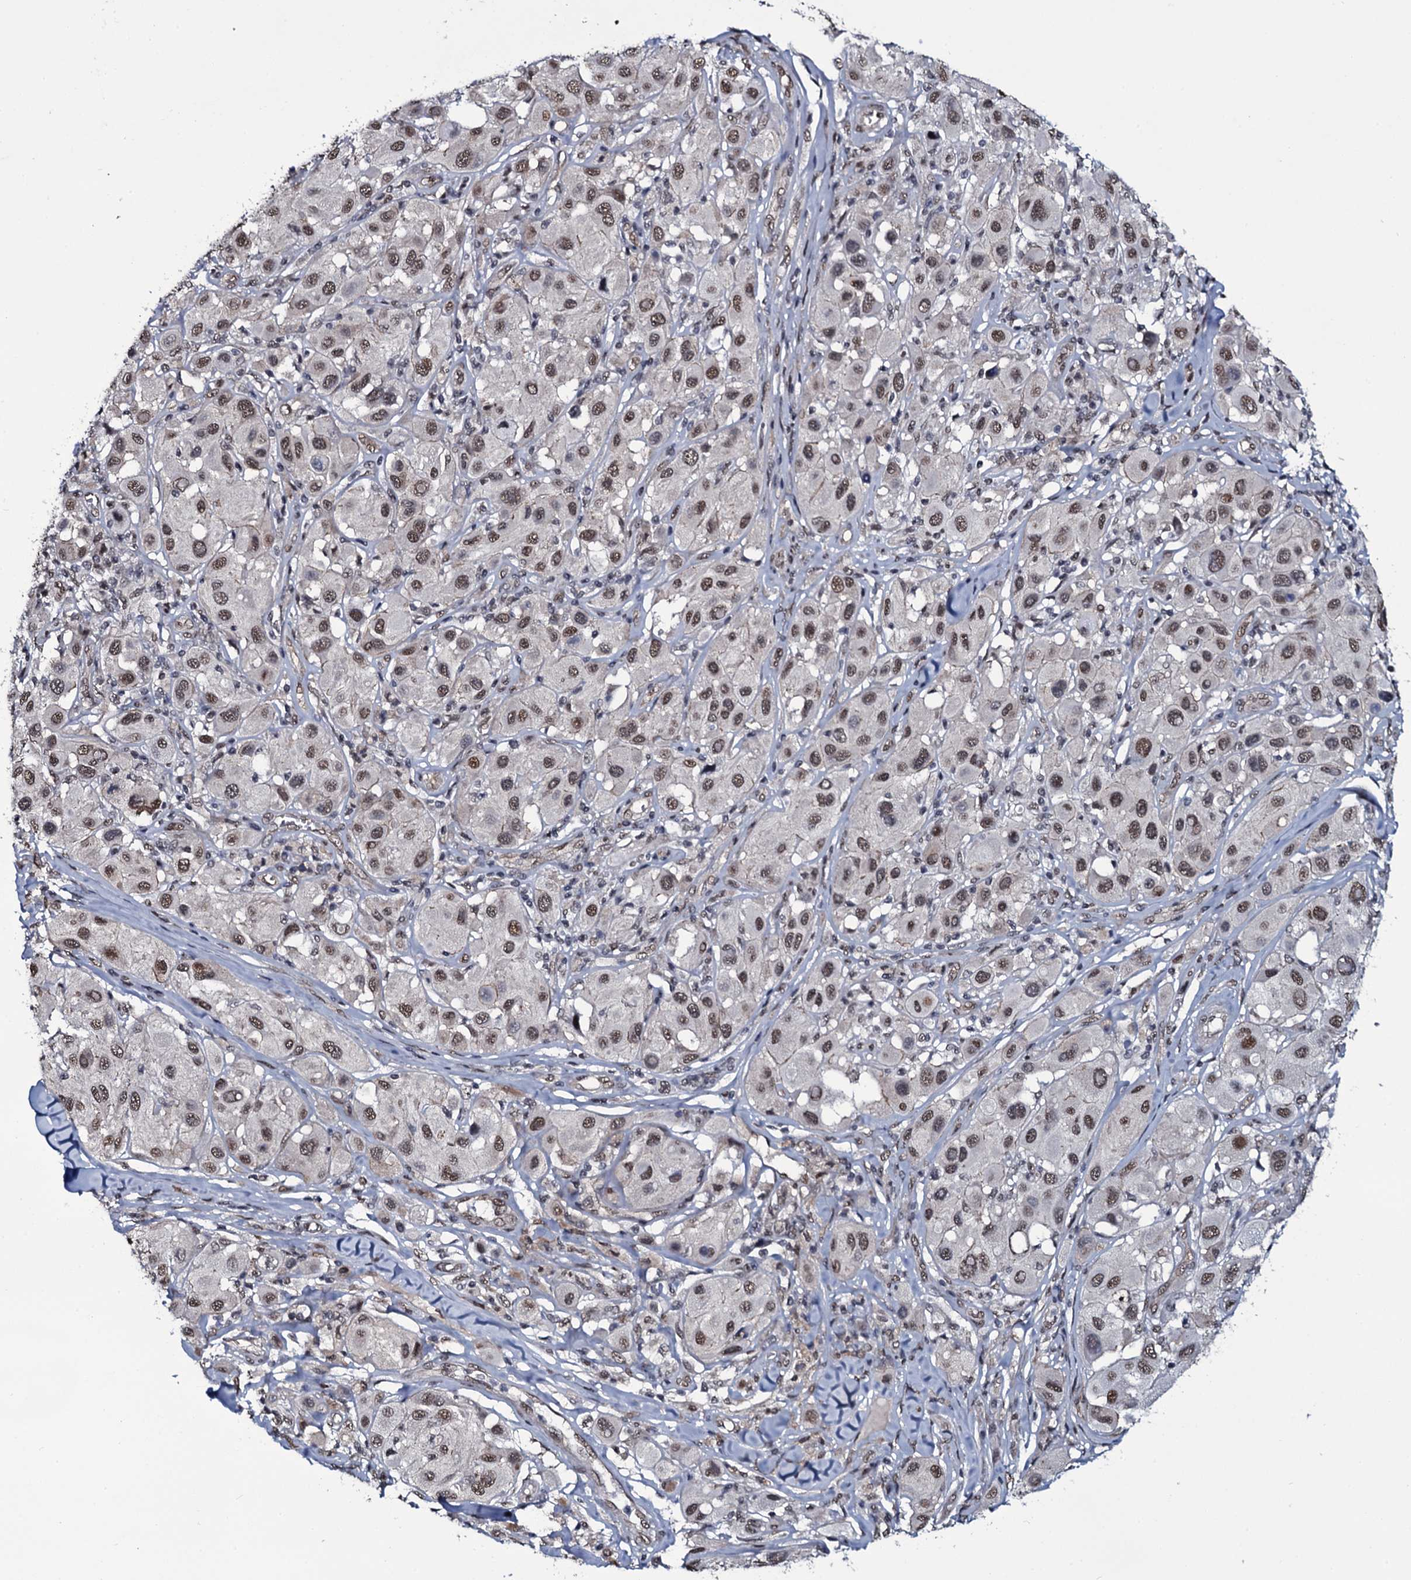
{"staining": {"intensity": "moderate", "quantity": ">75%", "location": "nuclear"}, "tissue": "melanoma", "cell_type": "Tumor cells", "image_type": "cancer", "snomed": [{"axis": "morphology", "description": "Malignant melanoma, Metastatic site"}, {"axis": "topography", "description": "Skin"}], "caption": "A micrograph of malignant melanoma (metastatic site) stained for a protein exhibits moderate nuclear brown staining in tumor cells. Immunohistochemistry stains the protein of interest in brown and the nuclei are stained blue.", "gene": "SH2D4B", "patient": {"sex": "male", "age": 41}}